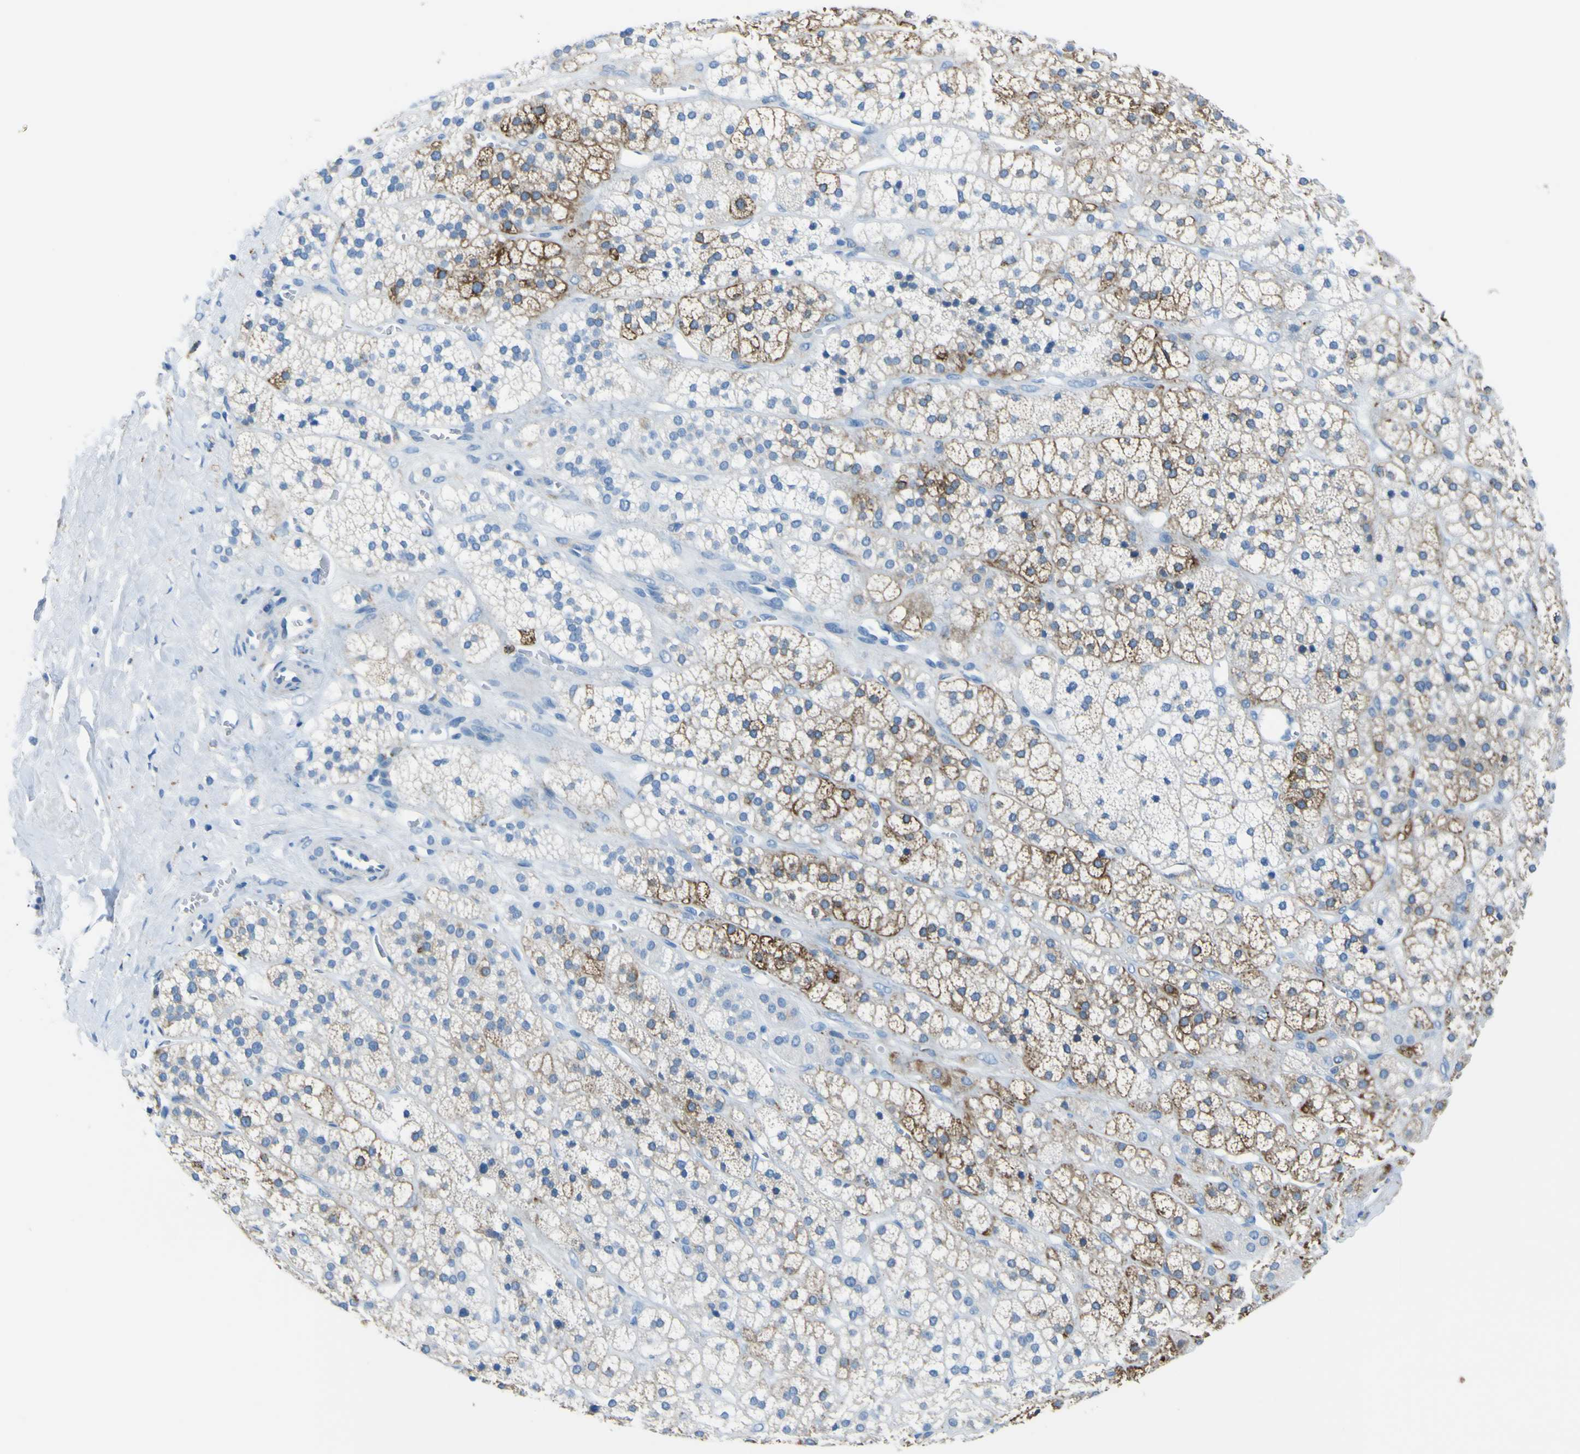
{"staining": {"intensity": "moderate", "quantity": ">75%", "location": "cytoplasmic/membranous"}, "tissue": "adrenal gland", "cell_type": "Glandular cells", "image_type": "normal", "snomed": [{"axis": "morphology", "description": "Normal tissue, NOS"}, {"axis": "topography", "description": "Adrenal gland"}], "caption": "Immunohistochemistry (IHC) (DAB (3,3'-diaminobenzidine)) staining of unremarkable adrenal gland demonstrates moderate cytoplasmic/membranous protein positivity in about >75% of glandular cells. (brown staining indicates protein expression, while blue staining denotes nuclei).", "gene": "ACSL1", "patient": {"sex": "male", "age": 56}}